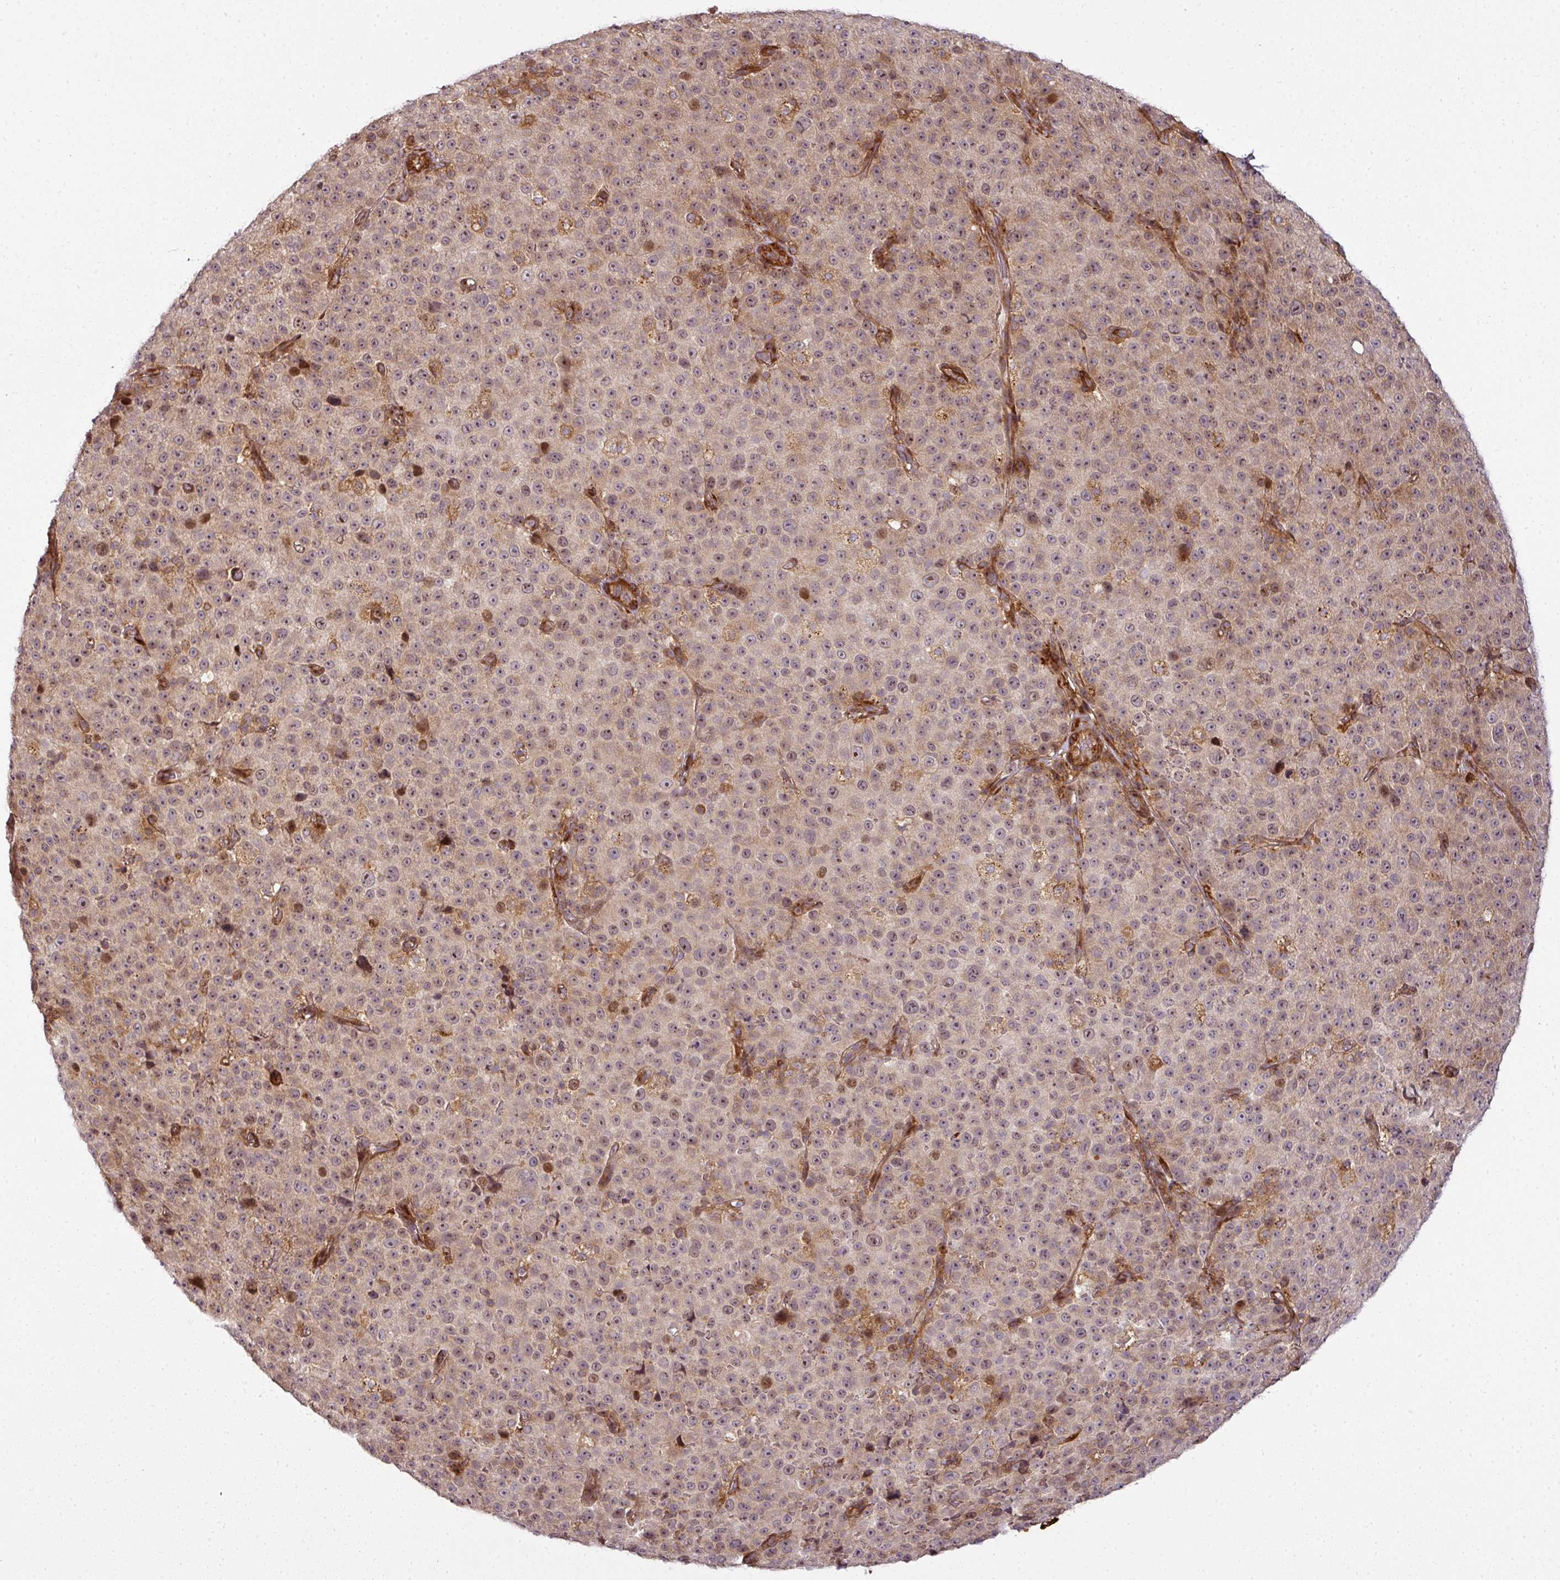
{"staining": {"intensity": "weak", "quantity": ">75%", "location": "nuclear"}, "tissue": "melanoma", "cell_type": "Tumor cells", "image_type": "cancer", "snomed": [{"axis": "morphology", "description": "Malignant melanoma, Metastatic site"}, {"axis": "topography", "description": "Skin"}, {"axis": "topography", "description": "Lymph node"}], "caption": "Malignant melanoma (metastatic site) tissue reveals weak nuclear staining in about >75% of tumor cells, visualized by immunohistochemistry. The protein is stained brown, and the nuclei are stained in blue (DAB IHC with brightfield microscopy, high magnification).", "gene": "ATAT1", "patient": {"sex": "male", "age": 66}}